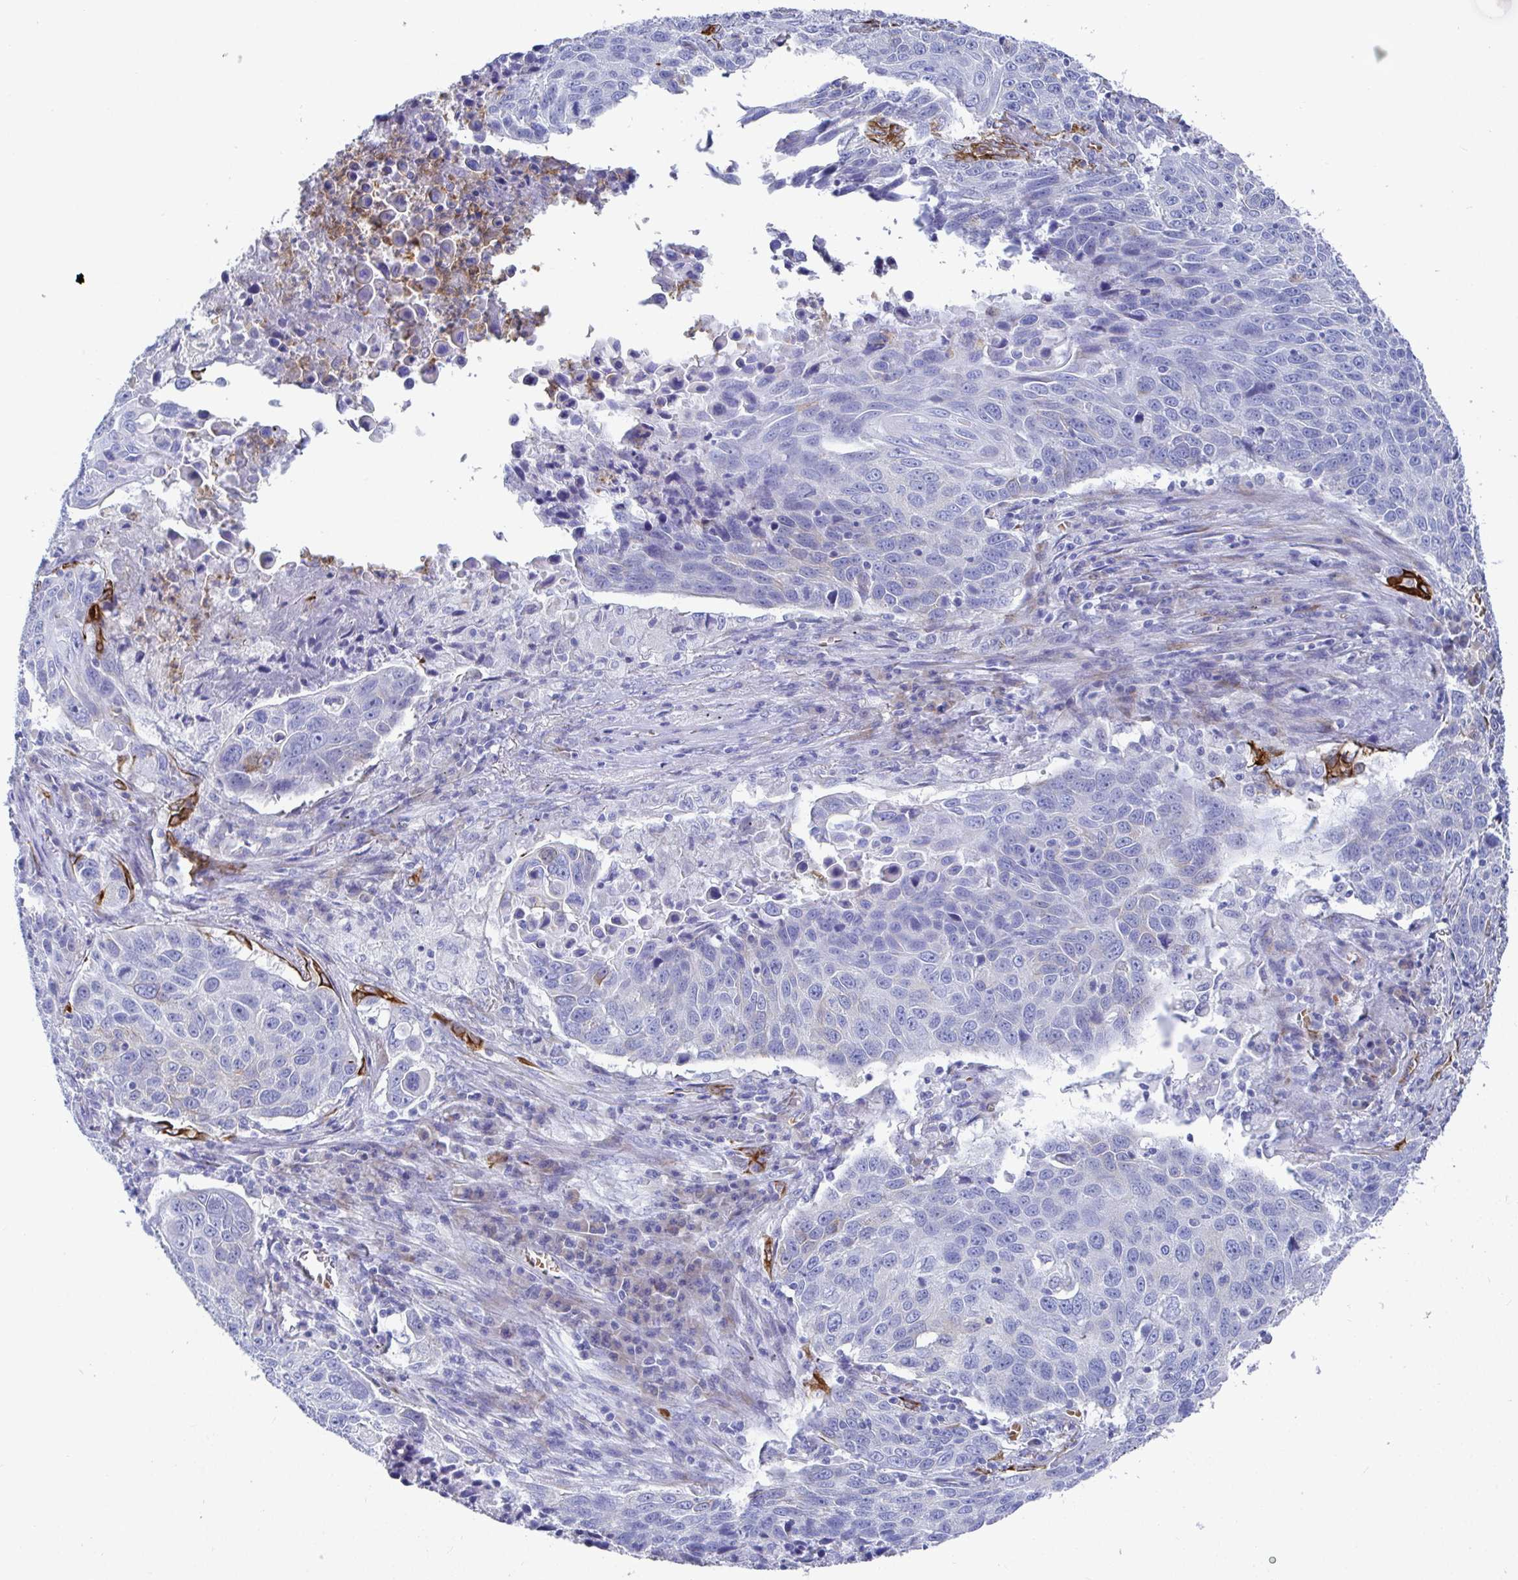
{"staining": {"intensity": "negative", "quantity": "none", "location": "none"}, "tissue": "lung cancer", "cell_type": "Tumor cells", "image_type": "cancer", "snomed": [{"axis": "morphology", "description": "Squamous cell carcinoma, NOS"}, {"axis": "topography", "description": "Lung"}], "caption": "An immunohistochemistry photomicrograph of lung cancer (squamous cell carcinoma) is shown. There is no staining in tumor cells of lung cancer (squamous cell carcinoma).", "gene": "CLDN8", "patient": {"sex": "male", "age": 78}}